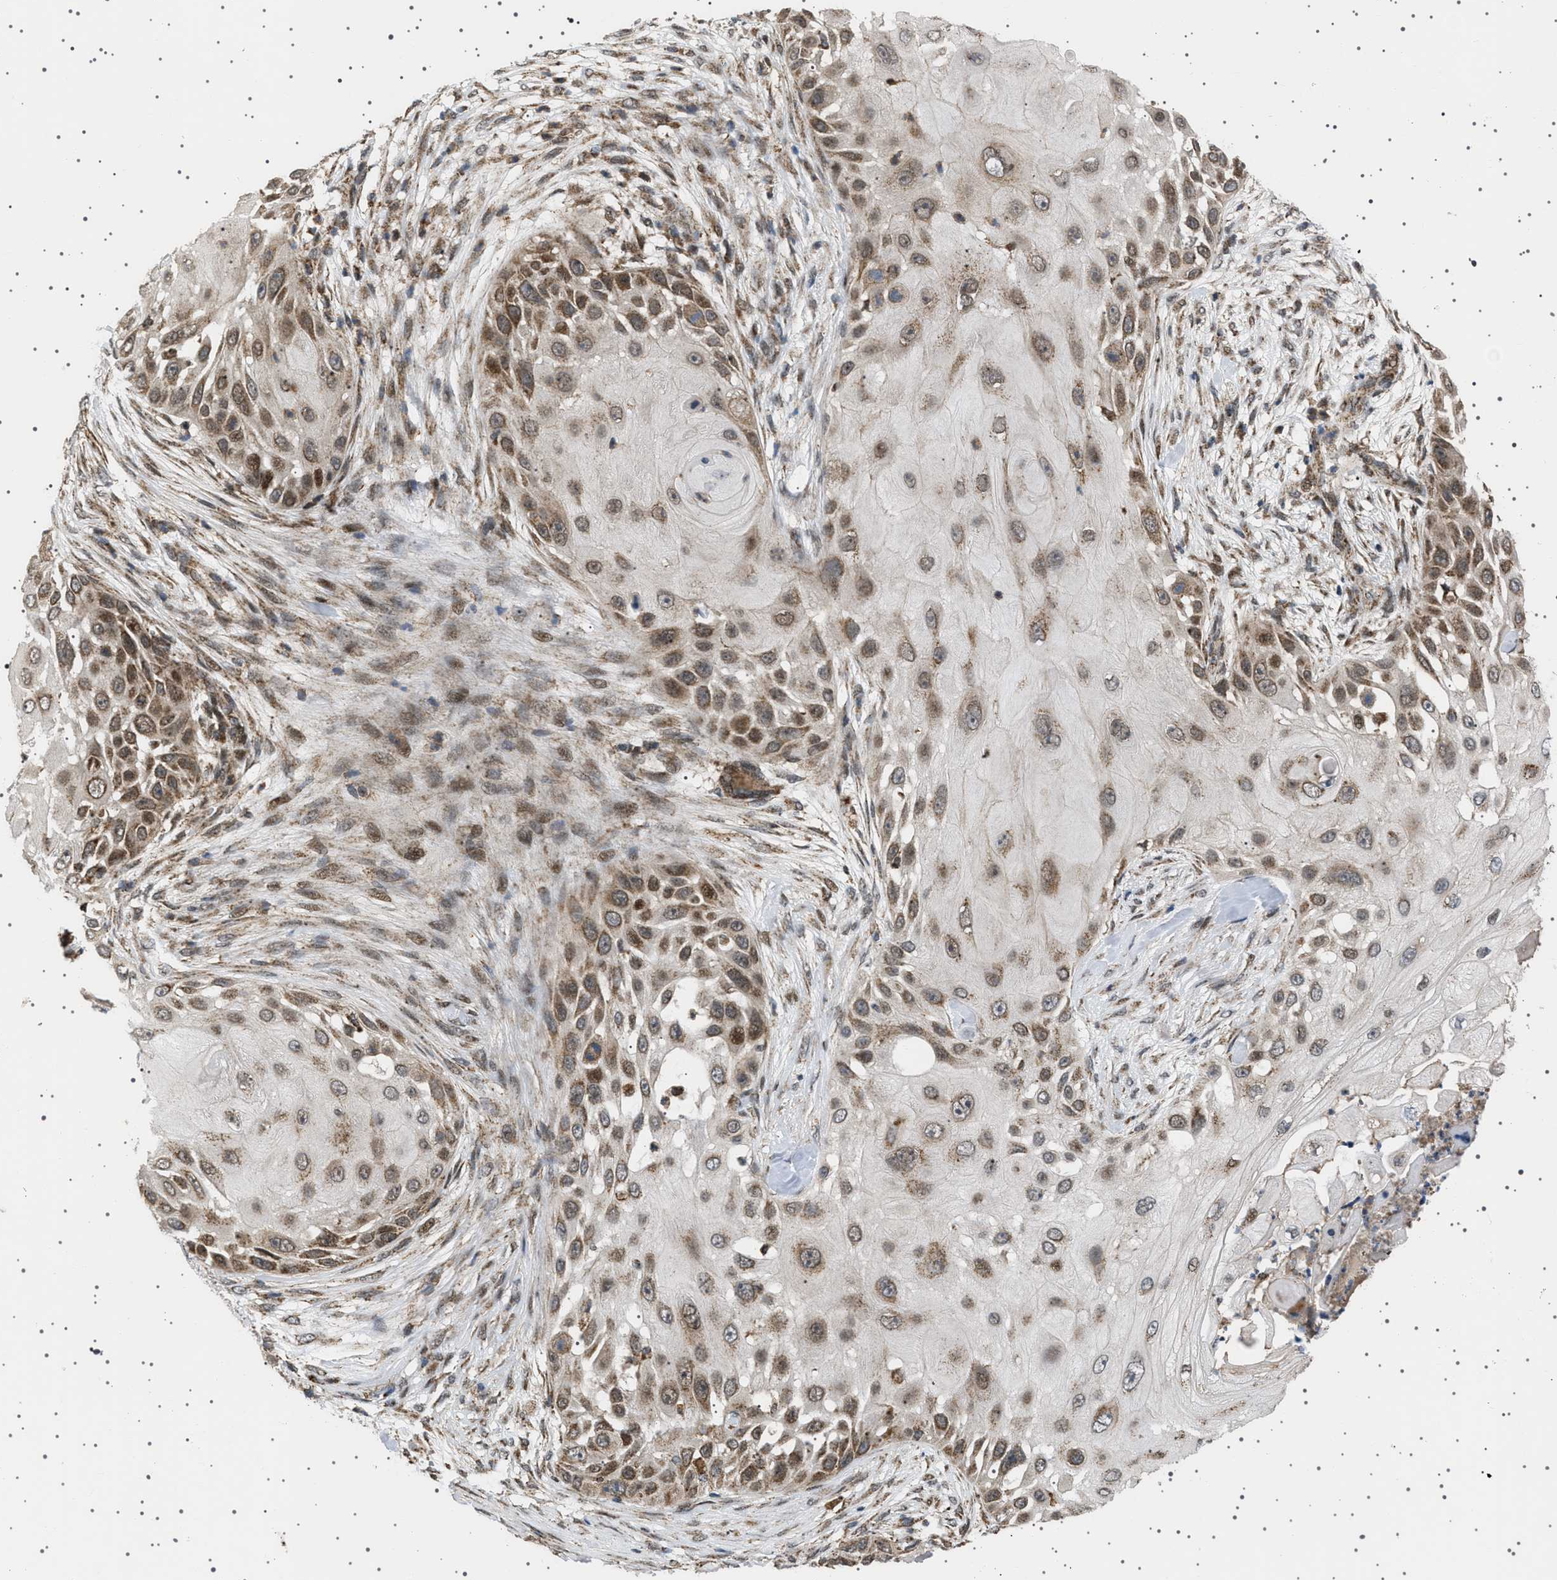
{"staining": {"intensity": "moderate", "quantity": ">75%", "location": "cytoplasmic/membranous,nuclear"}, "tissue": "skin cancer", "cell_type": "Tumor cells", "image_type": "cancer", "snomed": [{"axis": "morphology", "description": "Squamous cell carcinoma, NOS"}, {"axis": "topography", "description": "Skin"}], "caption": "Immunohistochemical staining of human skin squamous cell carcinoma exhibits medium levels of moderate cytoplasmic/membranous and nuclear positivity in approximately >75% of tumor cells.", "gene": "MELK", "patient": {"sex": "female", "age": 44}}